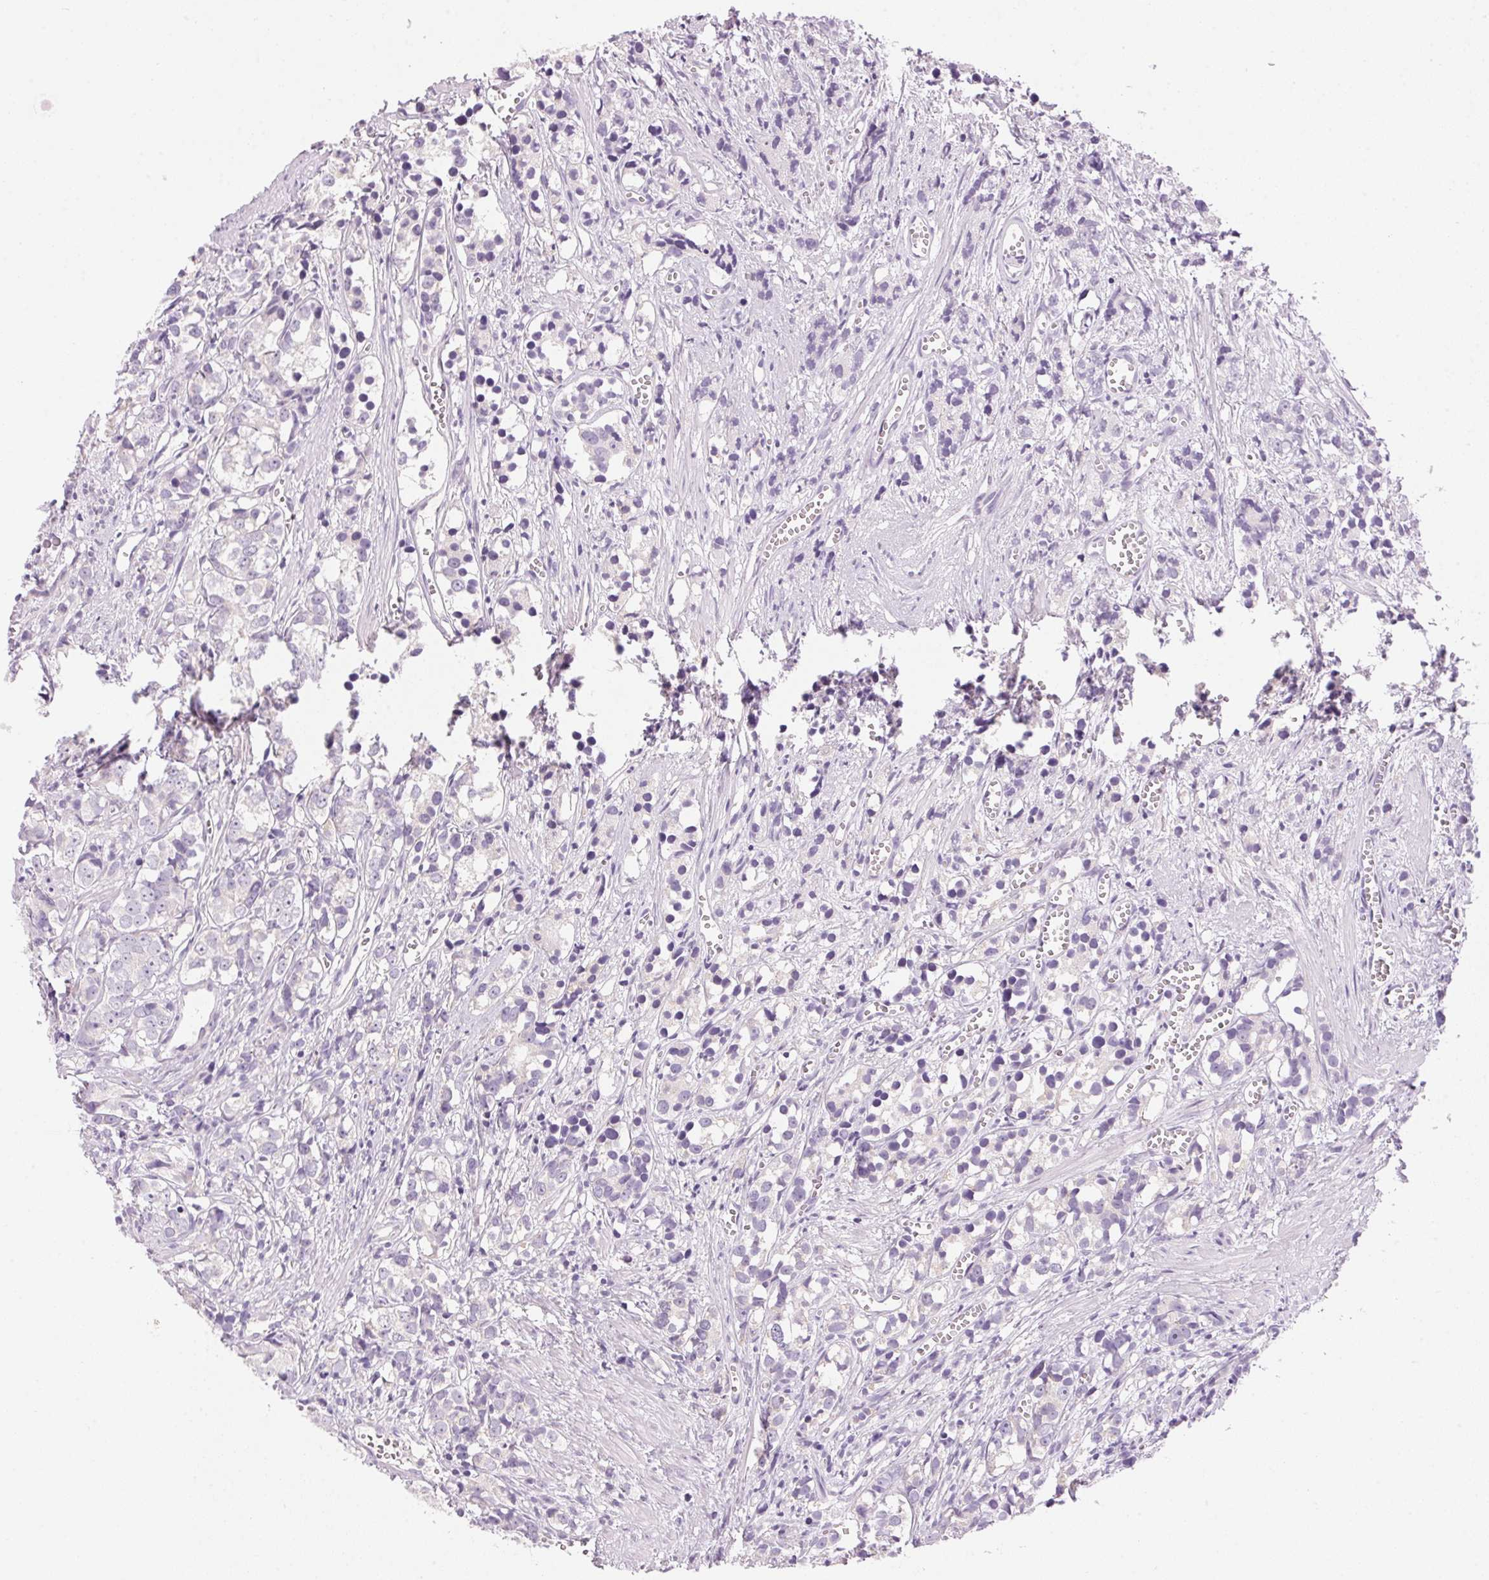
{"staining": {"intensity": "negative", "quantity": "none", "location": "none"}, "tissue": "prostate cancer", "cell_type": "Tumor cells", "image_type": "cancer", "snomed": [{"axis": "morphology", "description": "Adenocarcinoma, High grade"}, {"axis": "topography", "description": "Prostate"}], "caption": "Immunohistochemical staining of prostate cancer (adenocarcinoma (high-grade)) displays no significant positivity in tumor cells.", "gene": "HSD17B2", "patient": {"sex": "male", "age": 77}}